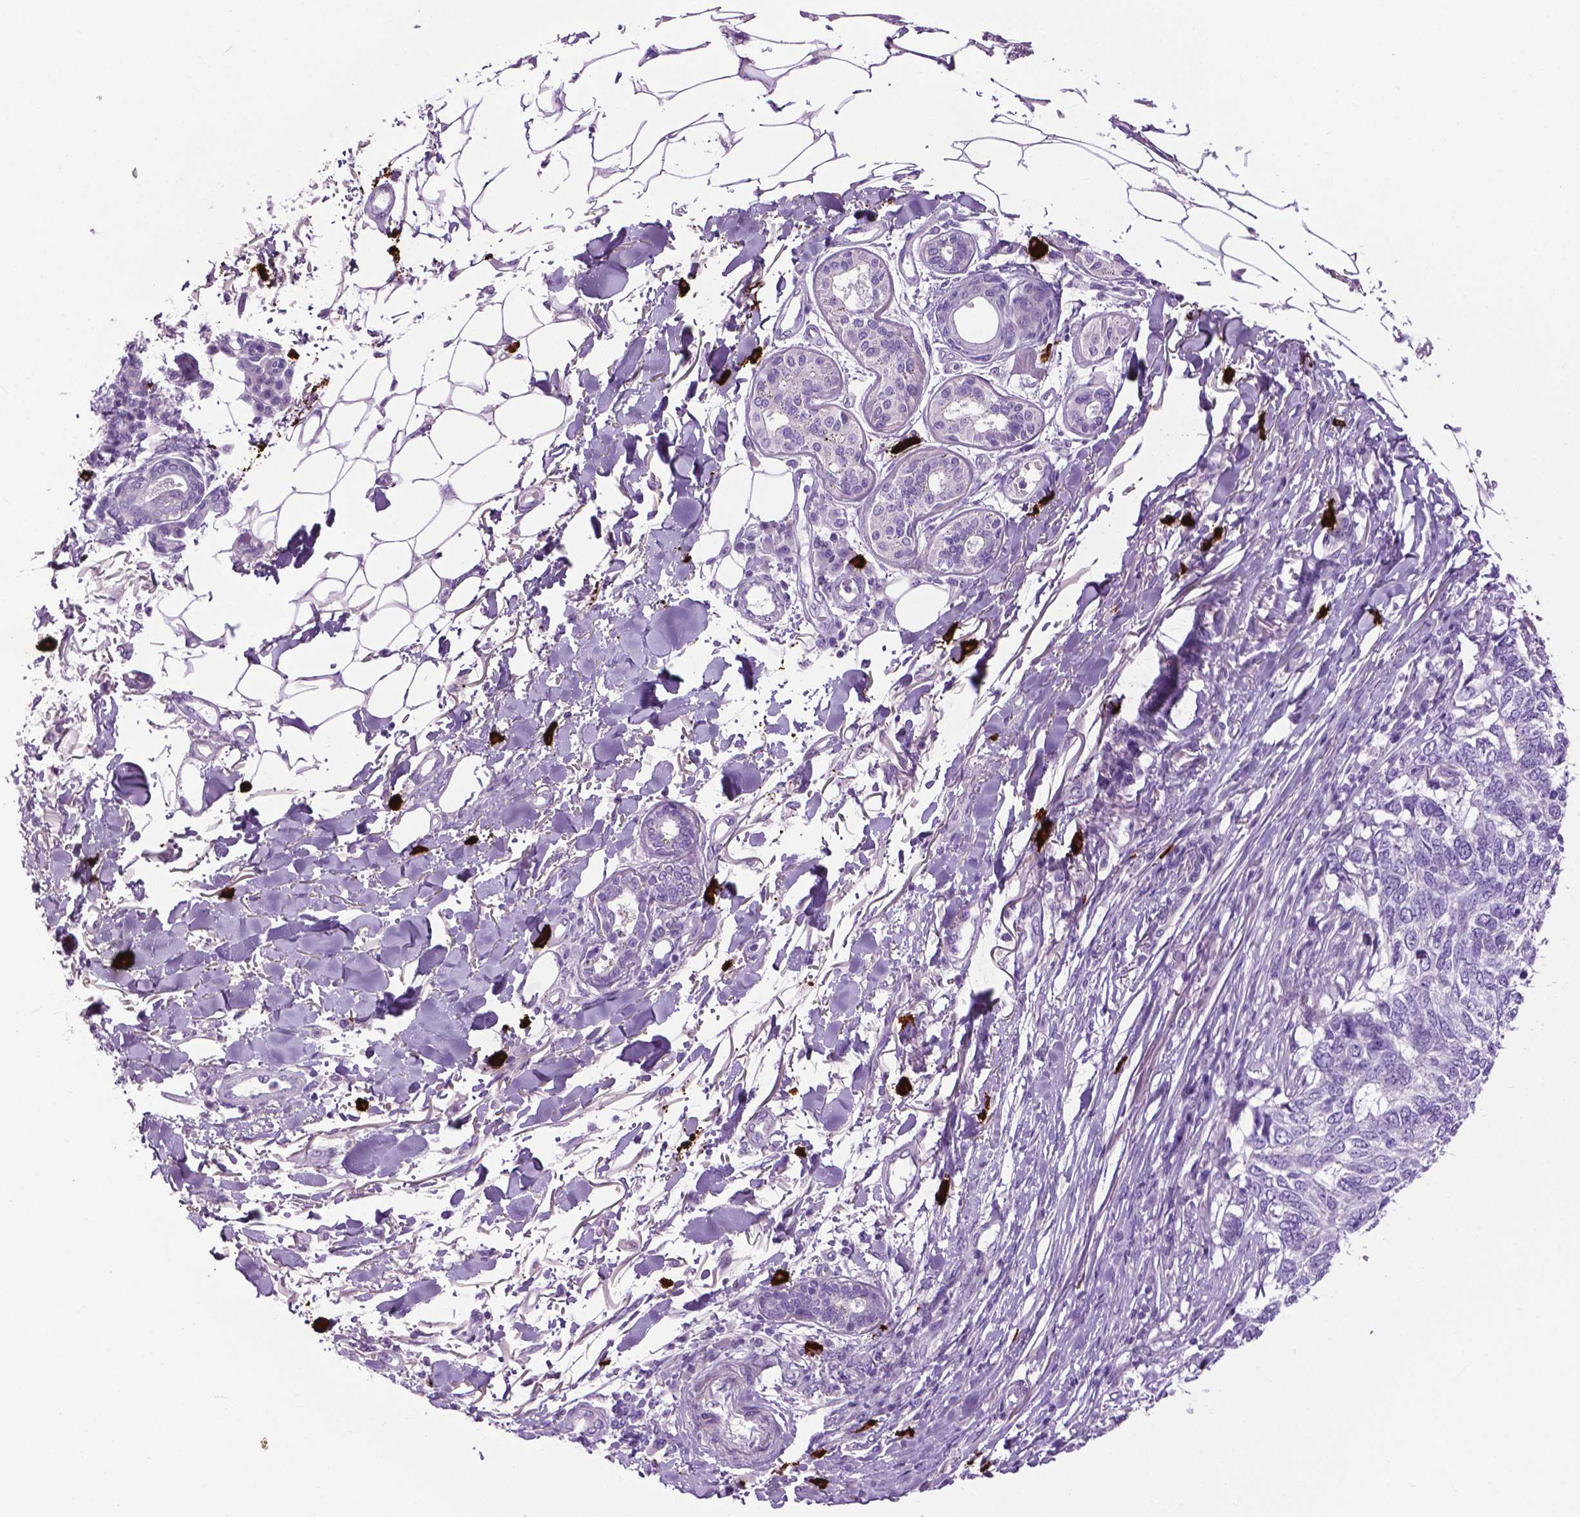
{"staining": {"intensity": "negative", "quantity": "none", "location": "none"}, "tissue": "skin cancer", "cell_type": "Tumor cells", "image_type": "cancer", "snomed": [{"axis": "morphology", "description": "Basal cell carcinoma"}, {"axis": "topography", "description": "Skin"}], "caption": "This histopathology image is of basal cell carcinoma (skin) stained with immunohistochemistry to label a protein in brown with the nuclei are counter-stained blue. There is no staining in tumor cells.", "gene": "SPECC1L", "patient": {"sex": "female", "age": 65}}